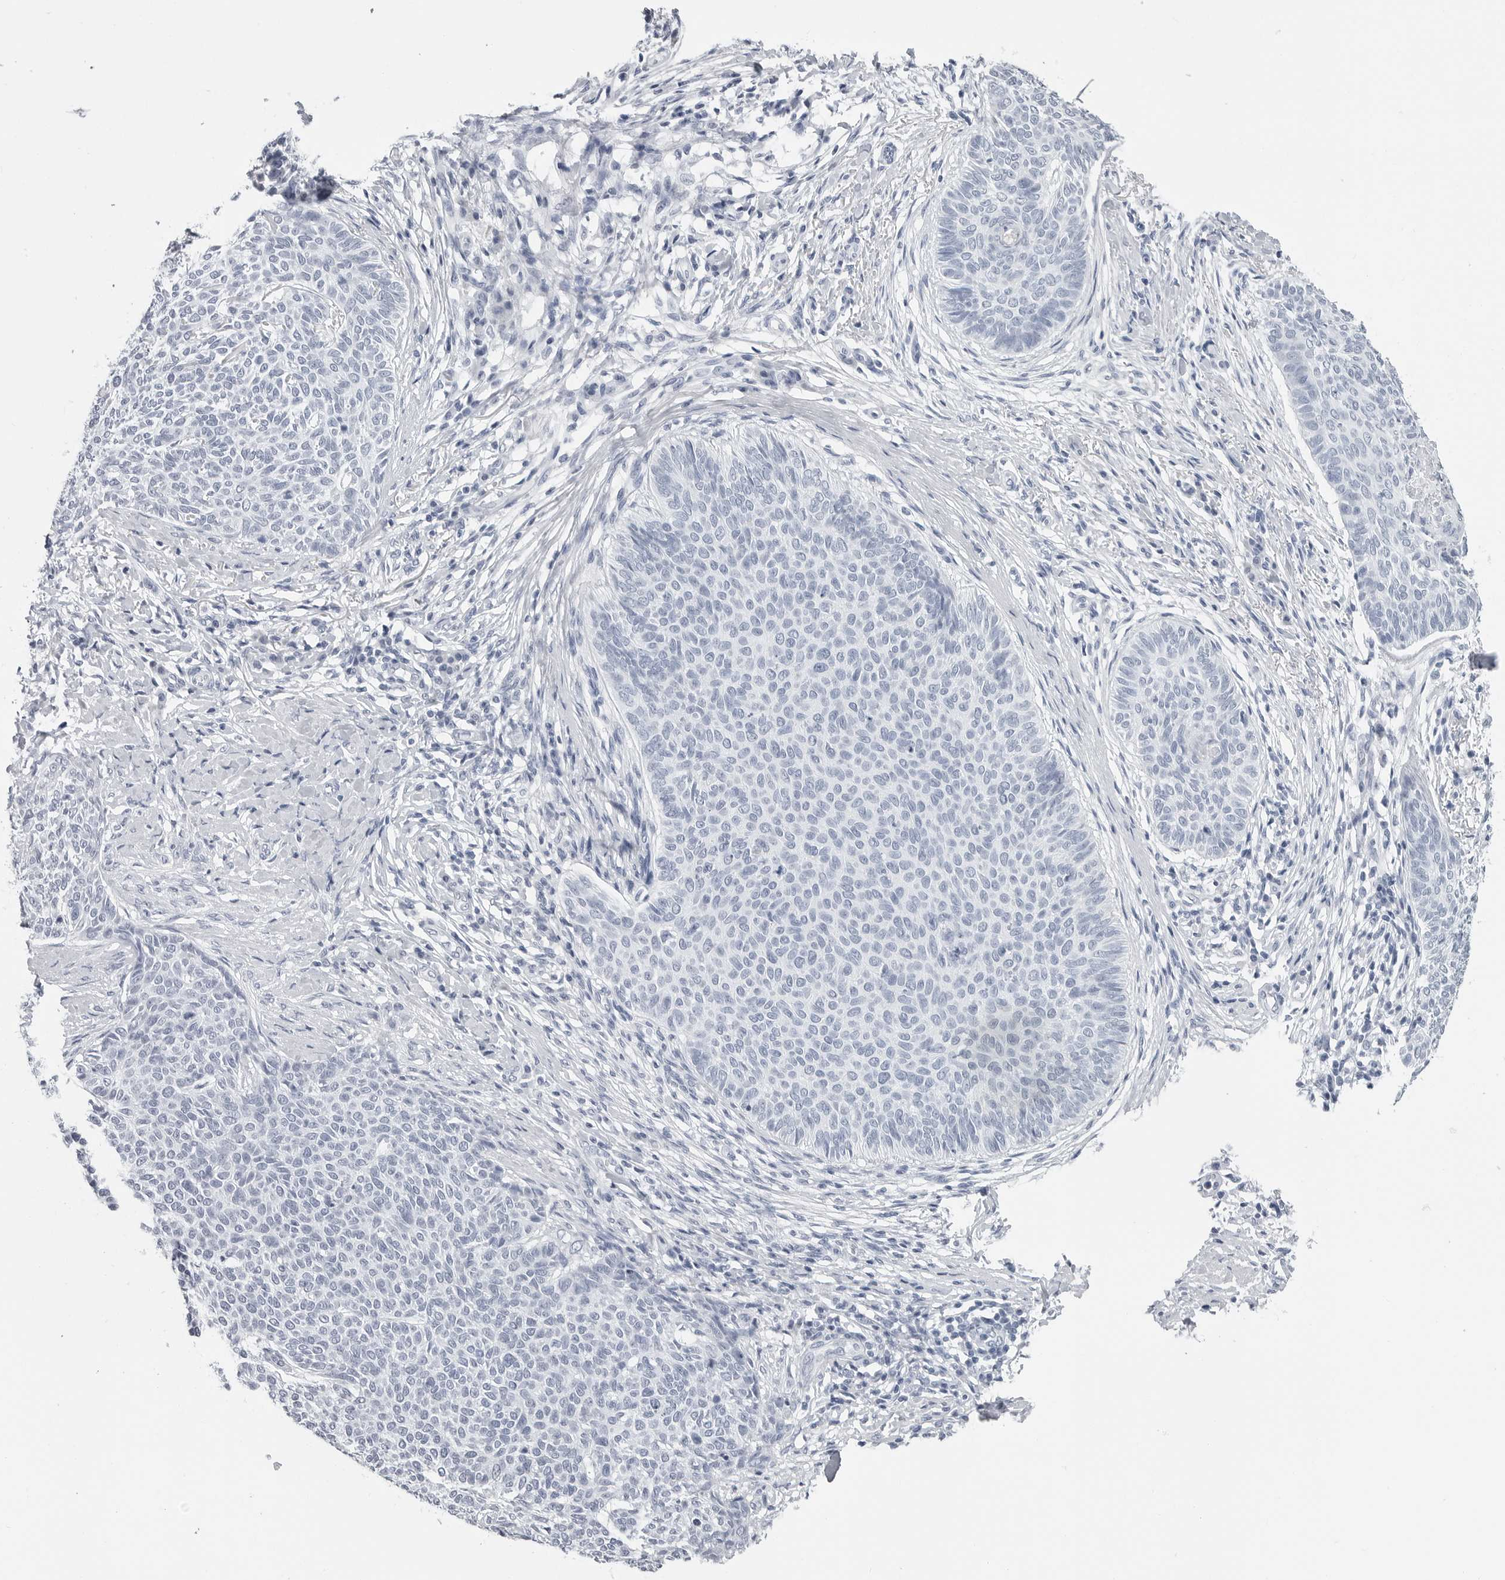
{"staining": {"intensity": "negative", "quantity": "none", "location": "none"}, "tissue": "skin cancer", "cell_type": "Tumor cells", "image_type": "cancer", "snomed": [{"axis": "morphology", "description": "Normal tissue, NOS"}, {"axis": "morphology", "description": "Basal cell carcinoma"}, {"axis": "topography", "description": "Skin"}], "caption": "Immunohistochemistry image of skin basal cell carcinoma stained for a protein (brown), which reveals no expression in tumor cells.", "gene": "PGA3", "patient": {"sex": "male", "age": 50}}